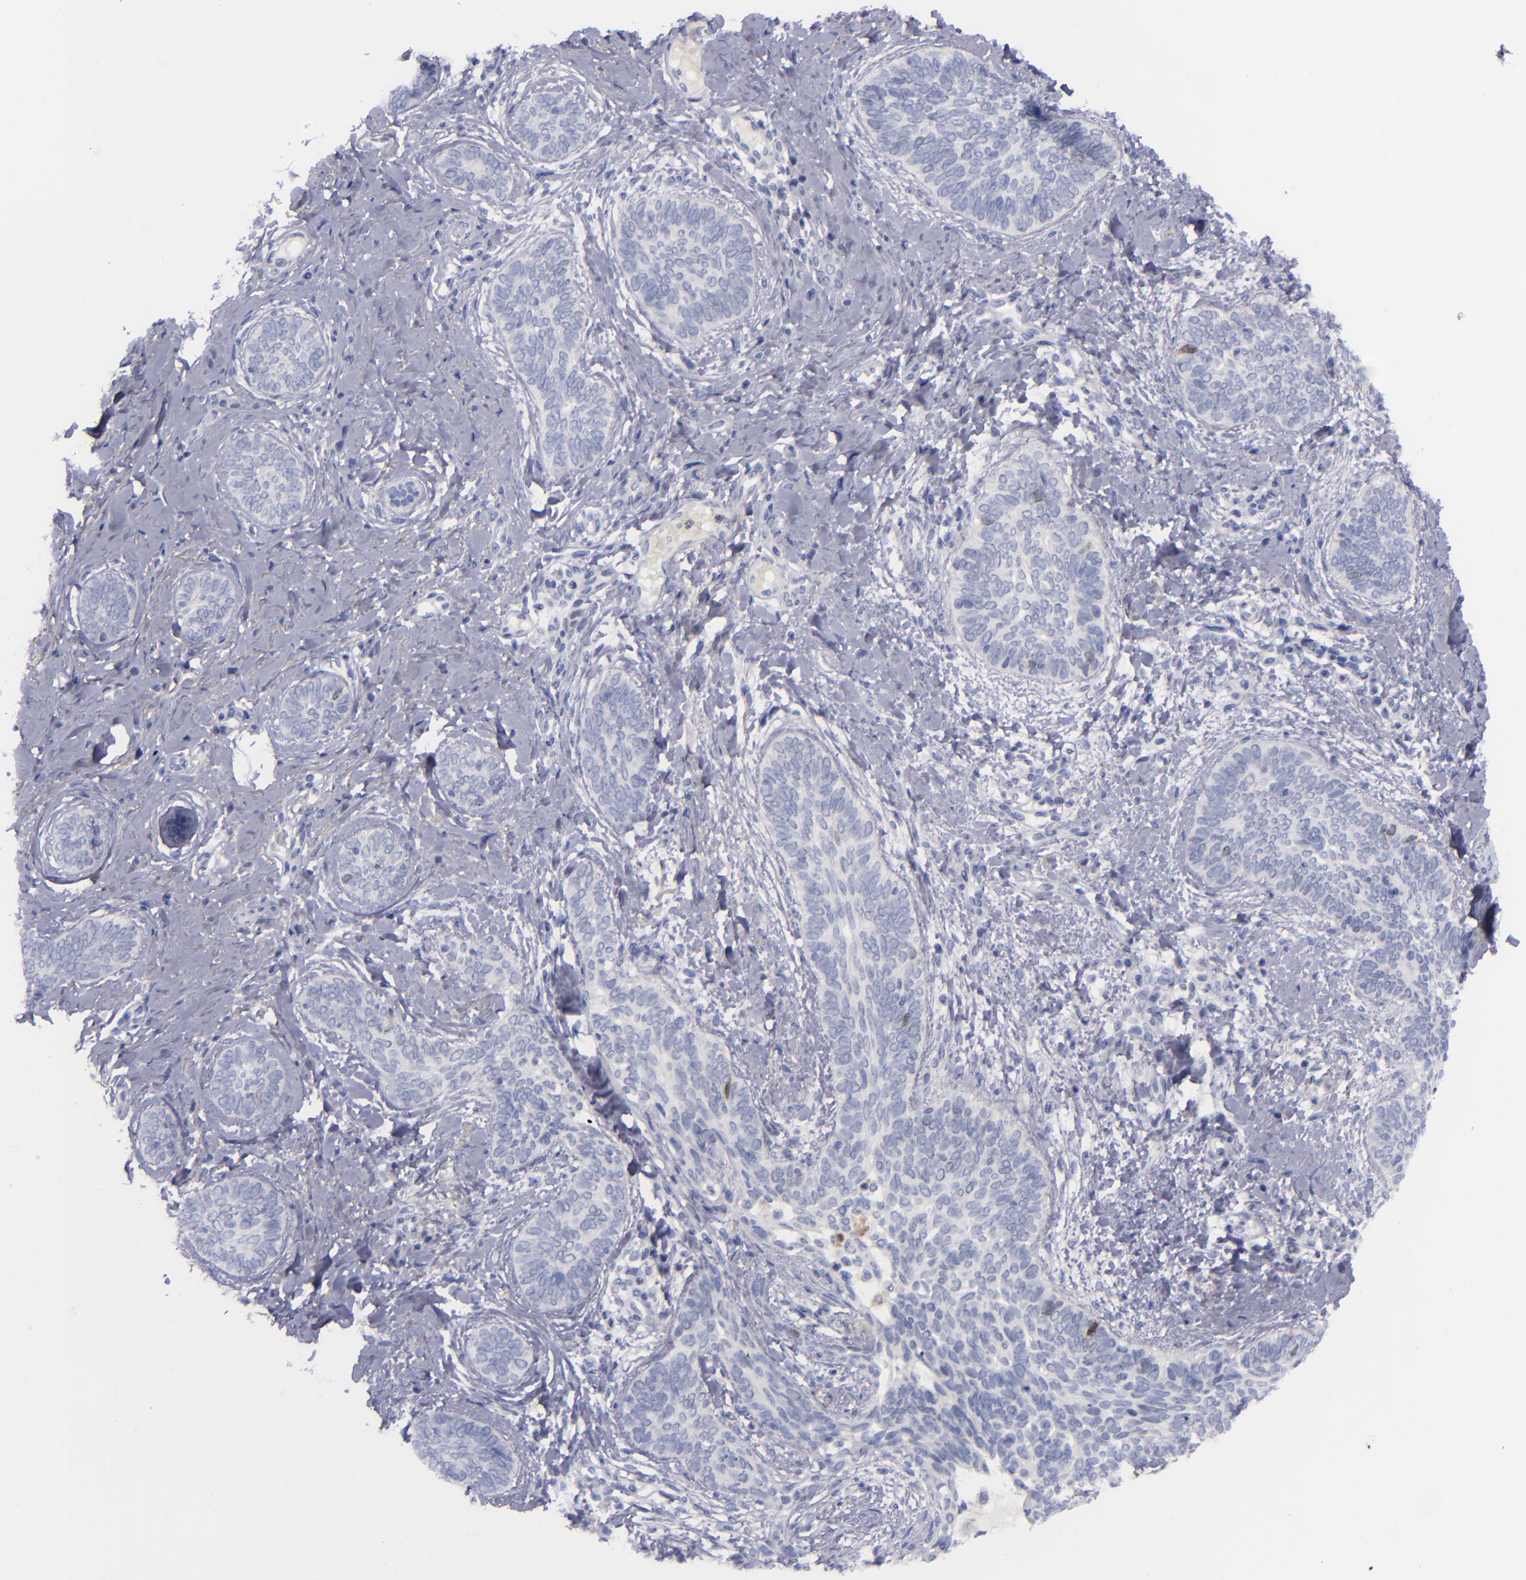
{"staining": {"intensity": "weak", "quantity": "<25%", "location": "nuclear"}, "tissue": "skin cancer", "cell_type": "Tumor cells", "image_type": "cancer", "snomed": [{"axis": "morphology", "description": "Basal cell carcinoma"}, {"axis": "topography", "description": "Skin"}], "caption": "Tumor cells show no significant protein positivity in skin cancer (basal cell carcinoma). (DAB immunohistochemistry (IHC) visualized using brightfield microscopy, high magnification).", "gene": "AURKA", "patient": {"sex": "female", "age": 81}}